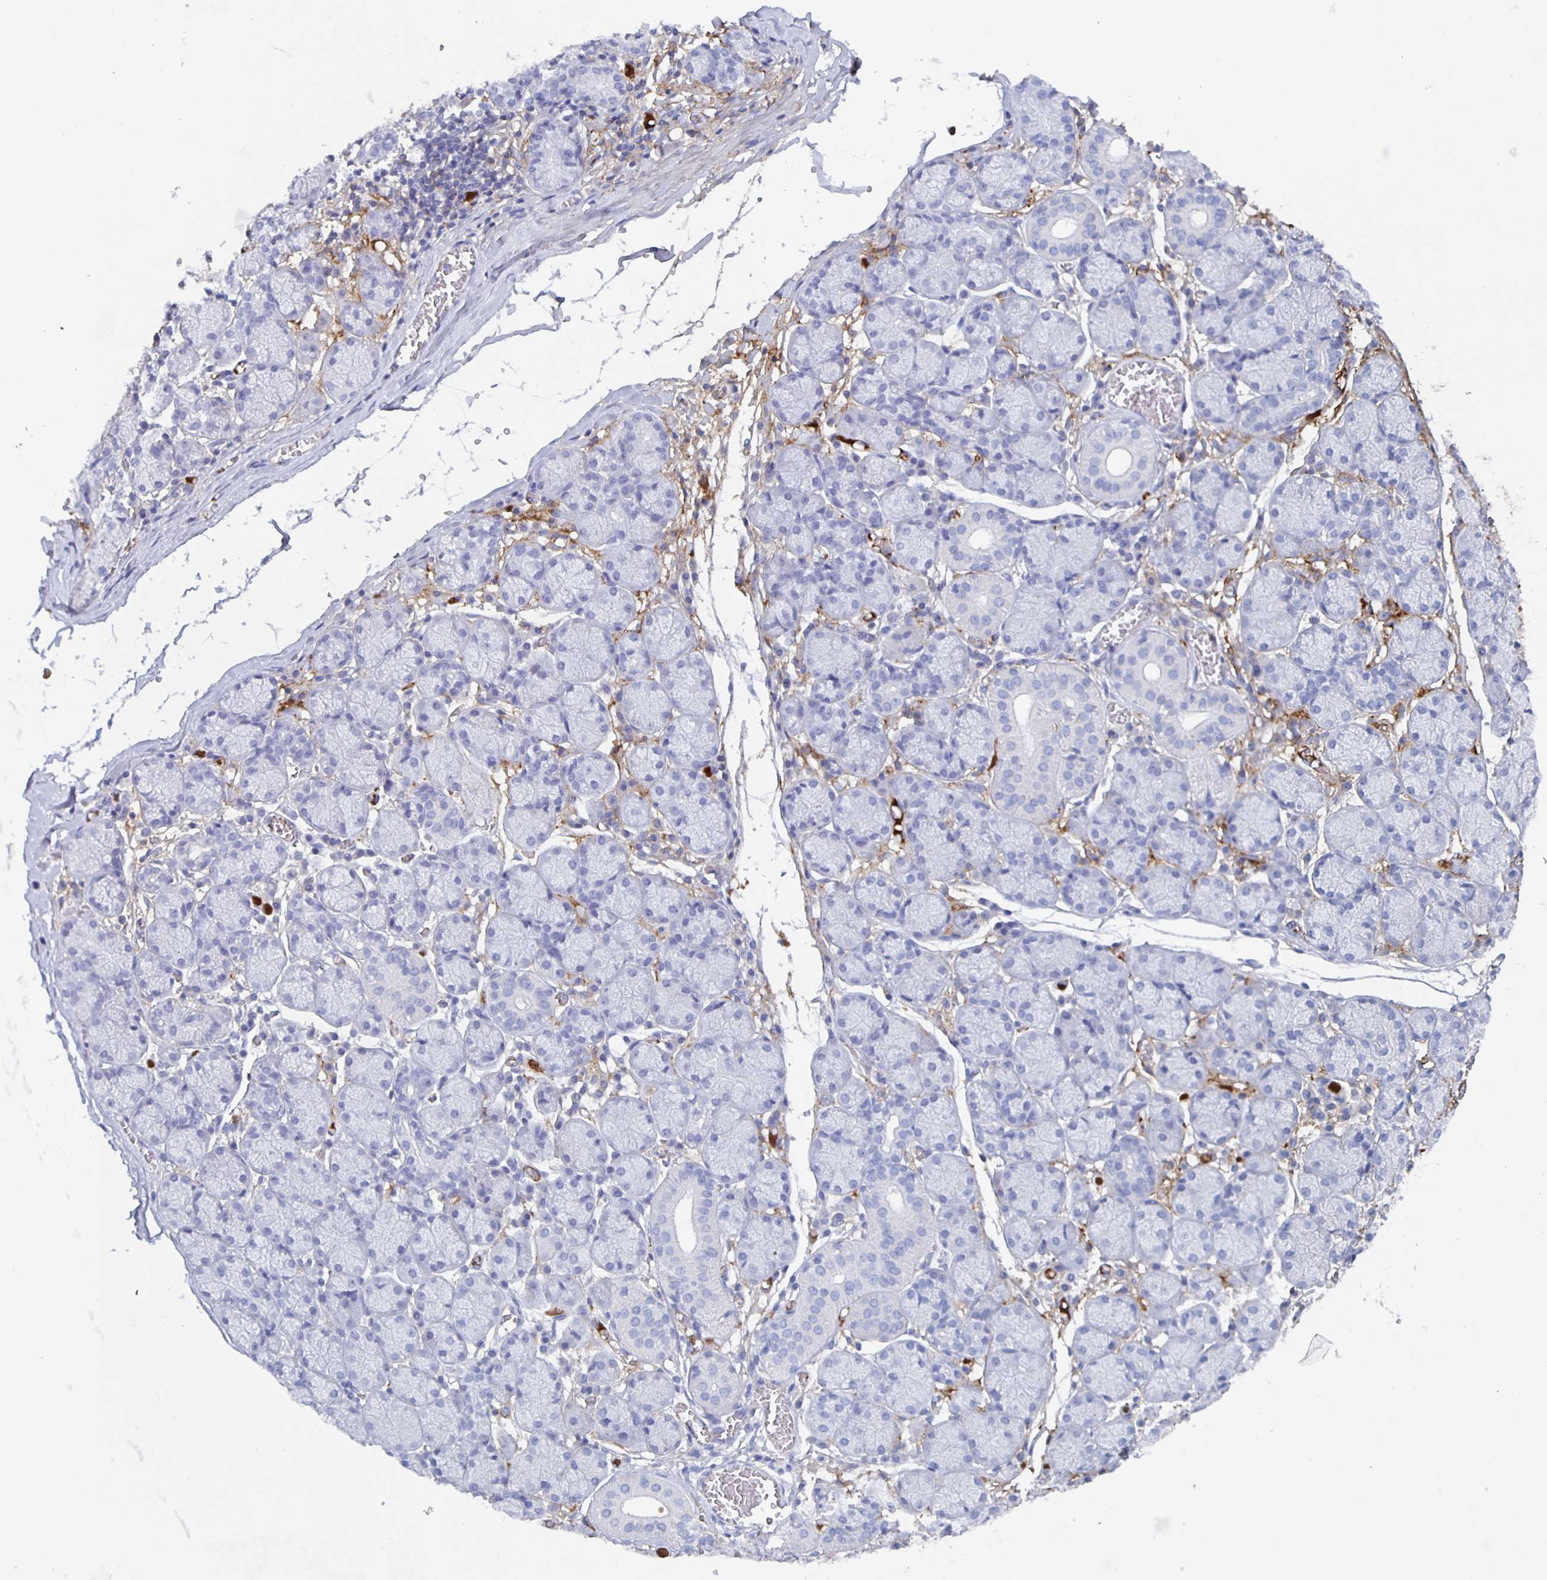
{"staining": {"intensity": "negative", "quantity": "none", "location": "none"}, "tissue": "salivary gland", "cell_type": "Glandular cells", "image_type": "normal", "snomed": [{"axis": "morphology", "description": "Normal tissue, NOS"}, {"axis": "topography", "description": "Salivary gland"}], "caption": "DAB immunohistochemical staining of benign human salivary gland shows no significant positivity in glandular cells. (DAB (3,3'-diaminobenzidine) immunohistochemistry (IHC) visualized using brightfield microscopy, high magnification).", "gene": "FGA", "patient": {"sex": "female", "age": 24}}